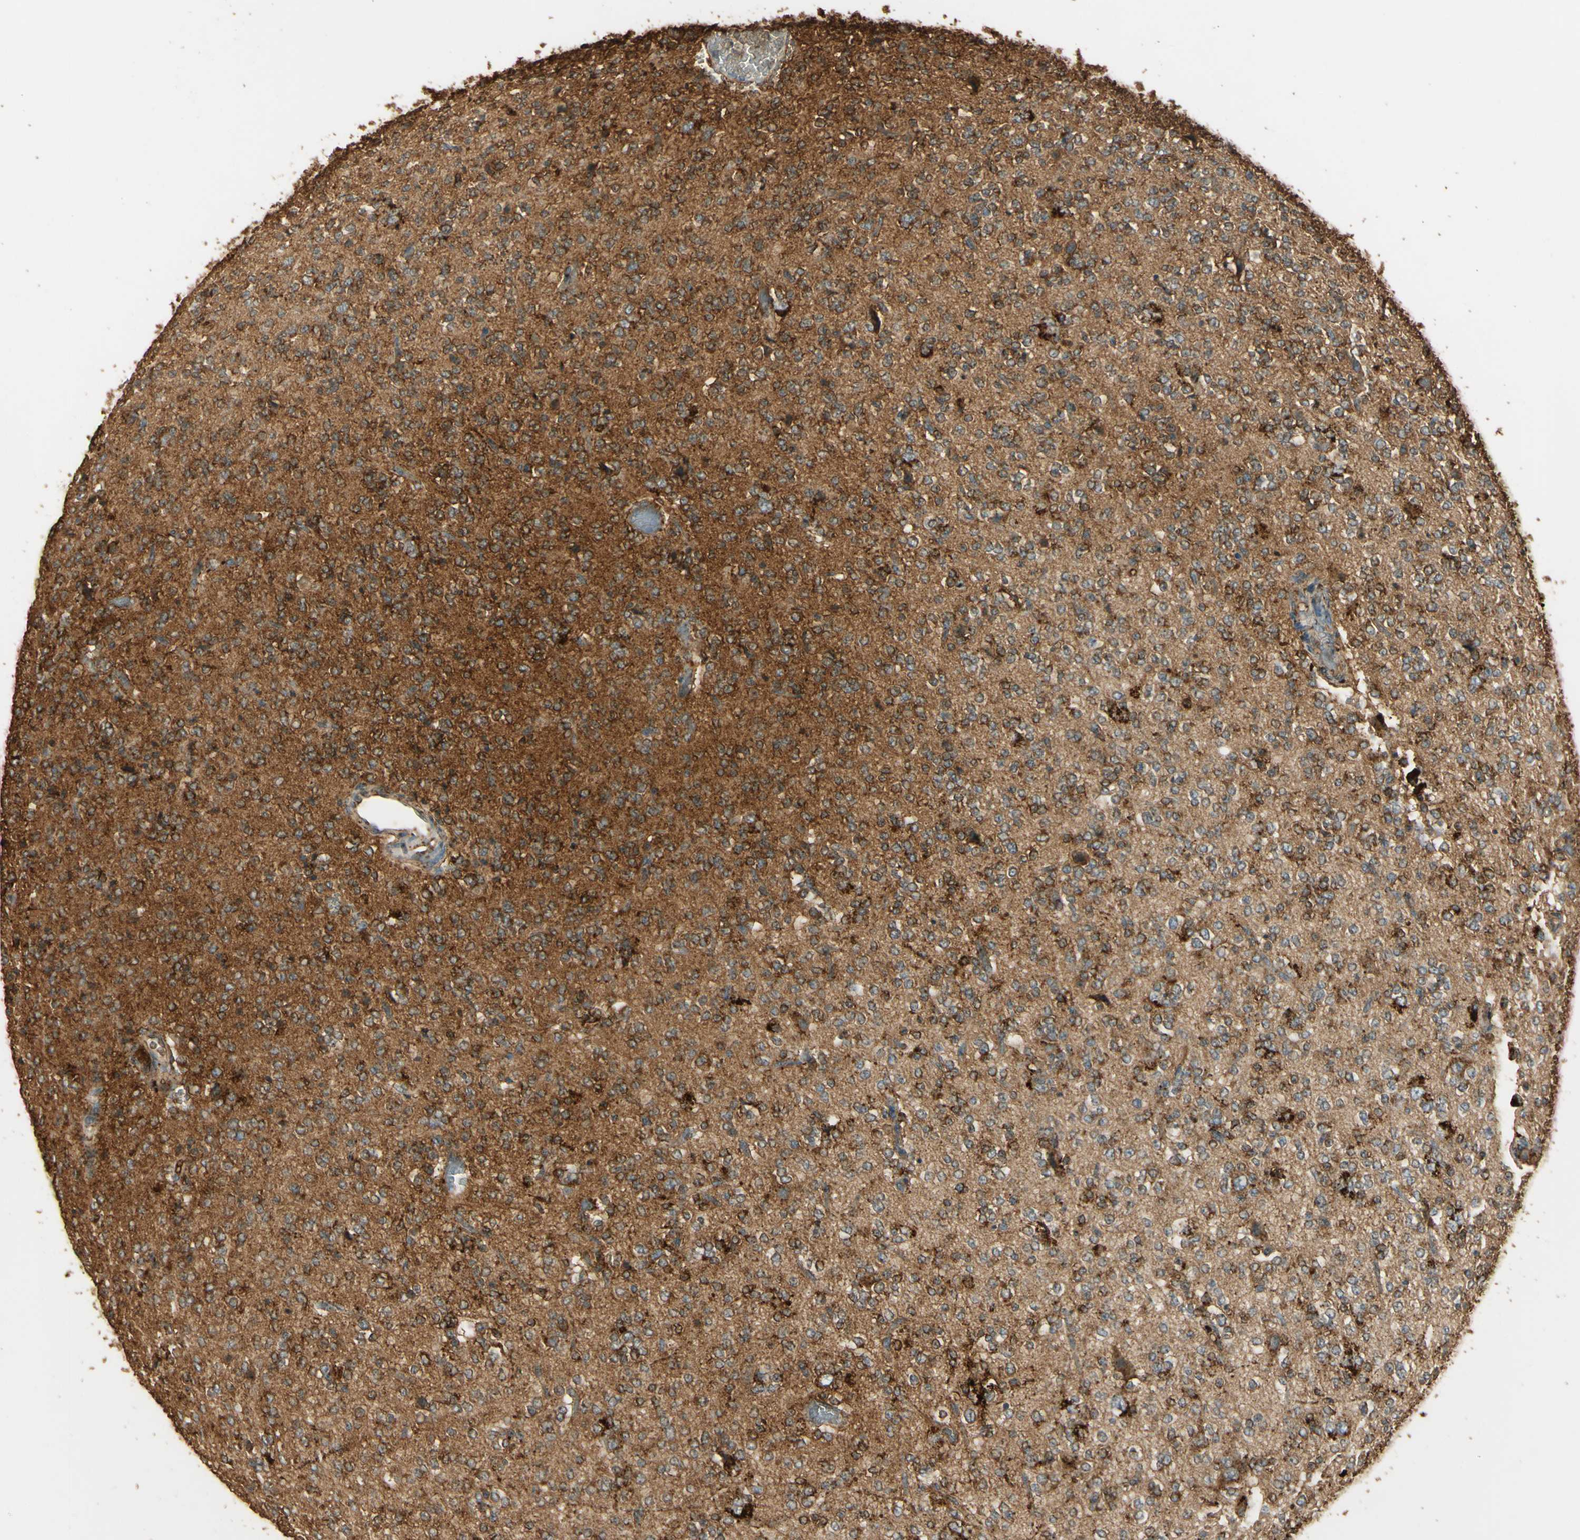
{"staining": {"intensity": "moderate", "quantity": ">75%", "location": "cytoplasmic/membranous"}, "tissue": "glioma", "cell_type": "Tumor cells", "image_type": "cancer", "snomed": [{"axis": "morphology", "description": "Glioma, malignant, Low grade"}, {"axis": "topography", "description": "Brain"}], "caption": "A micrograph of glioma stained for a protein displays moderate cytoplasmic/membranous brown staining in tumor cells. (DAB (3,3'-diaminobenzidine) IHC, brown staining for protein, blue staining for nuclei).", "gene": "ARHGEF17", "patient": {"sex": "male", "age": 38}}